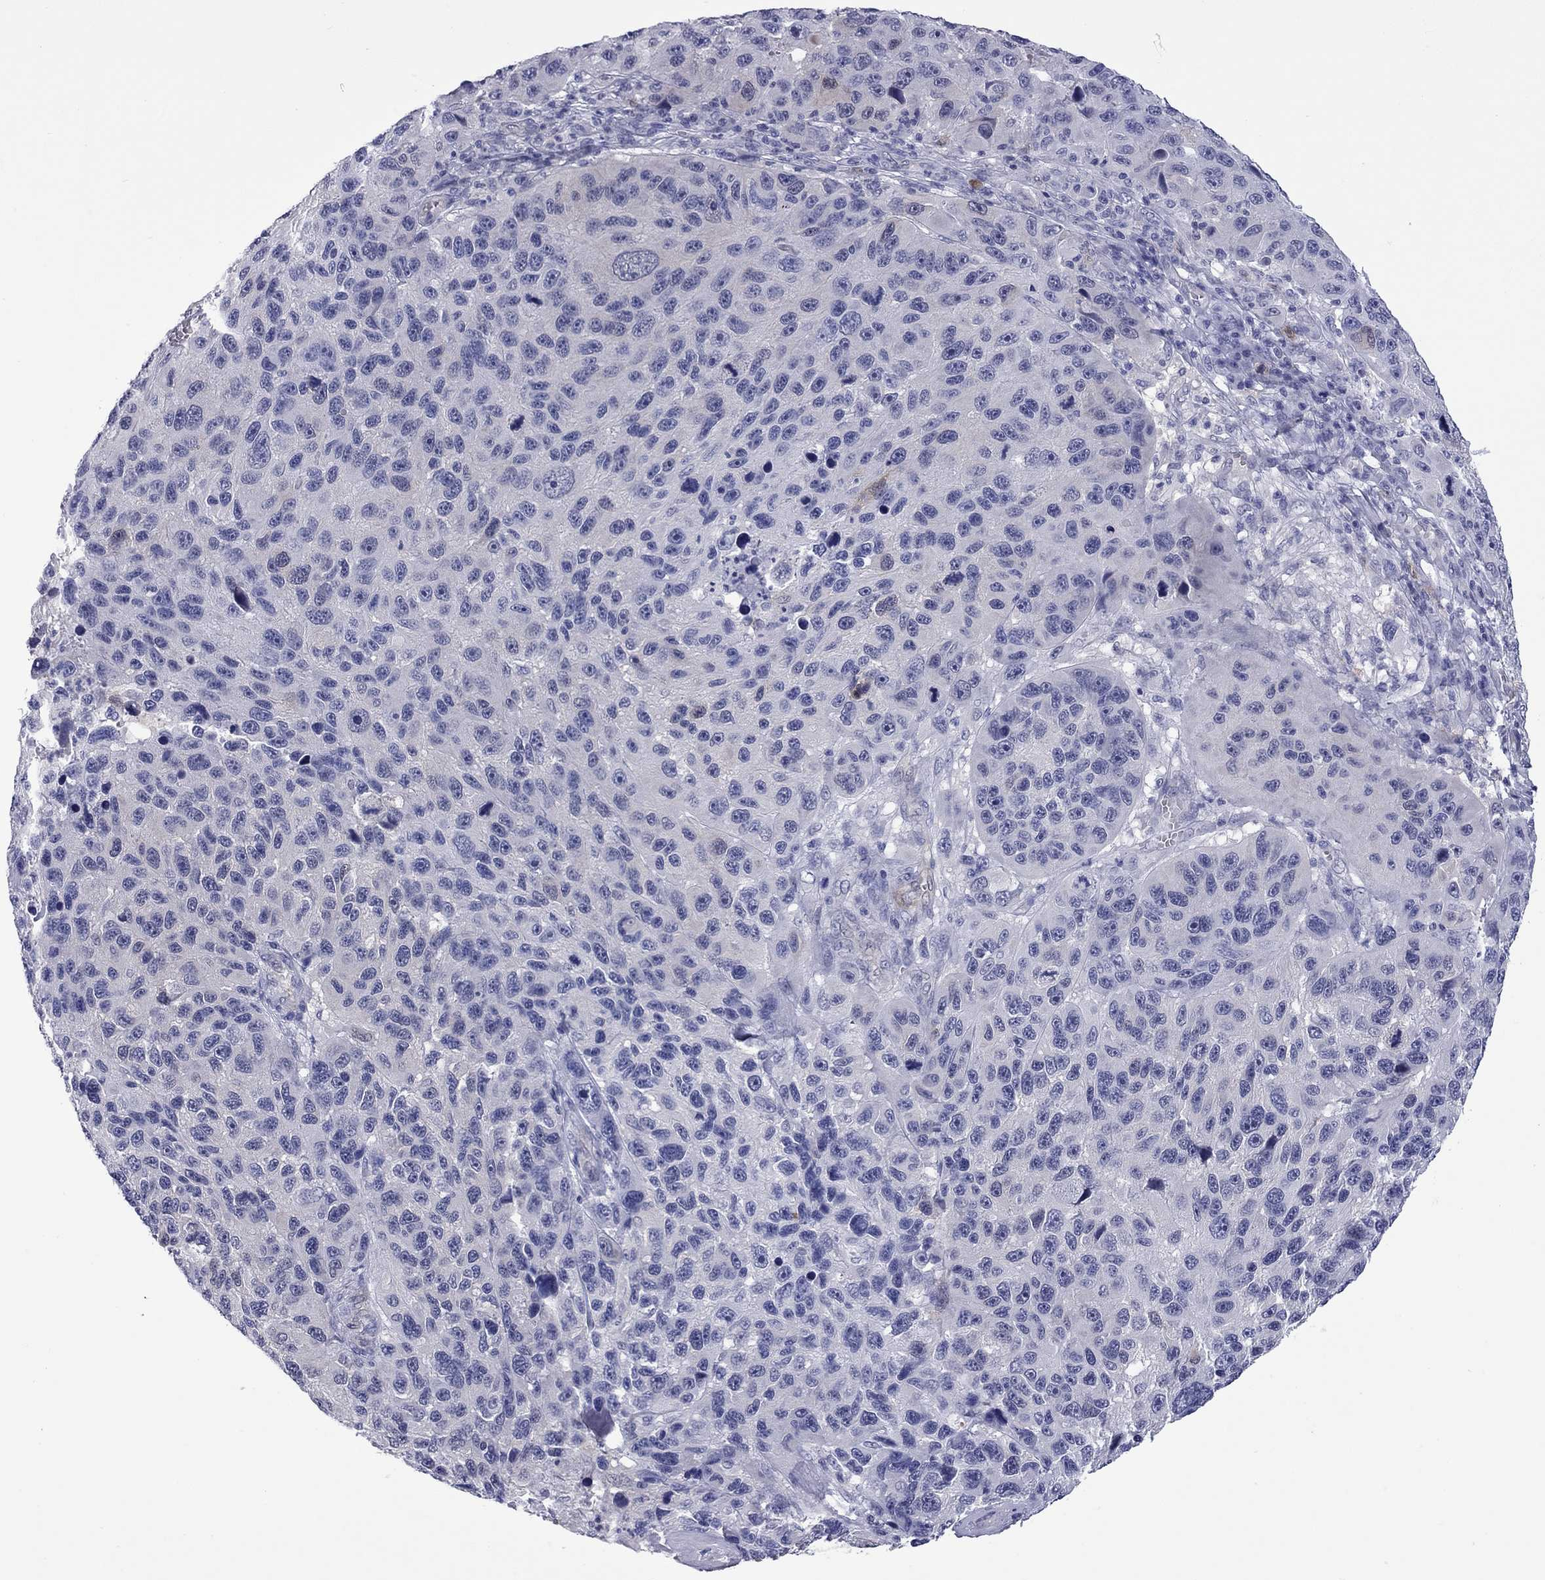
{"staining": {"intensity": "negative", "quantity": "none", "location": "none"}, "tissue": "melanoma", "cell_type": "Tumor cells", "image_type": "cancer", "snomed": [{"axis": "morphology", "description": "Malignant melanoma, NOS"}, {"axis": "topography", "description": "Skin"}], "caption": "Melanoma was stained to show a protein in brown. There is no significant staining in tumor cells.", "gene": "CTNNBIP1", "patient": {"sex": "male", "age": 53}}